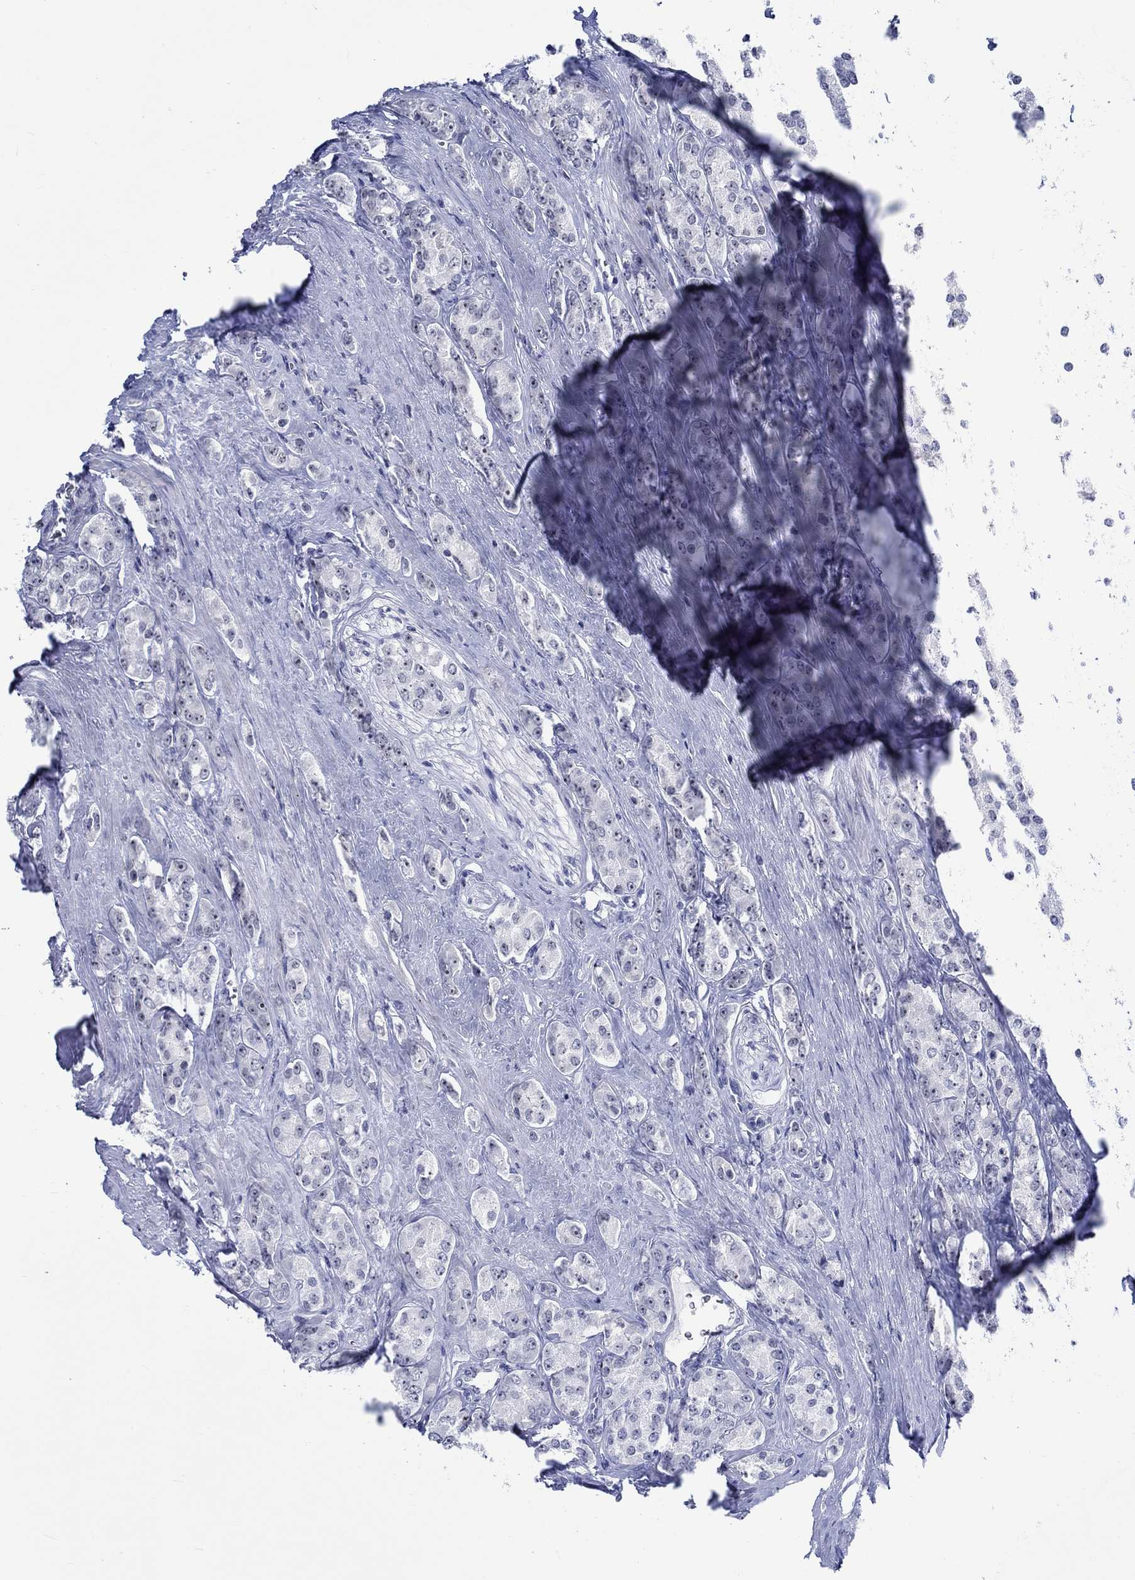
{"staining": {"intensity": "negative", "quantity": "none", "location": "none"}, "tissue": "prostate cancer", "cell_type": "Tumor cells", "image_type": "cancer", "snomed": [{"axis": "morphology", "description": "Adenocarcinoma, NOS"}, {"axis": "topography", "description": "Prostate"}], "caption": "An IHC image of prostate cancer (adenocarcinoma) is shown. There is no staining in tumor cells of prostate cancer (adenocarcinoma).", "gene": "ZNF446", "patient": {"sex": "male", "age": 67}}